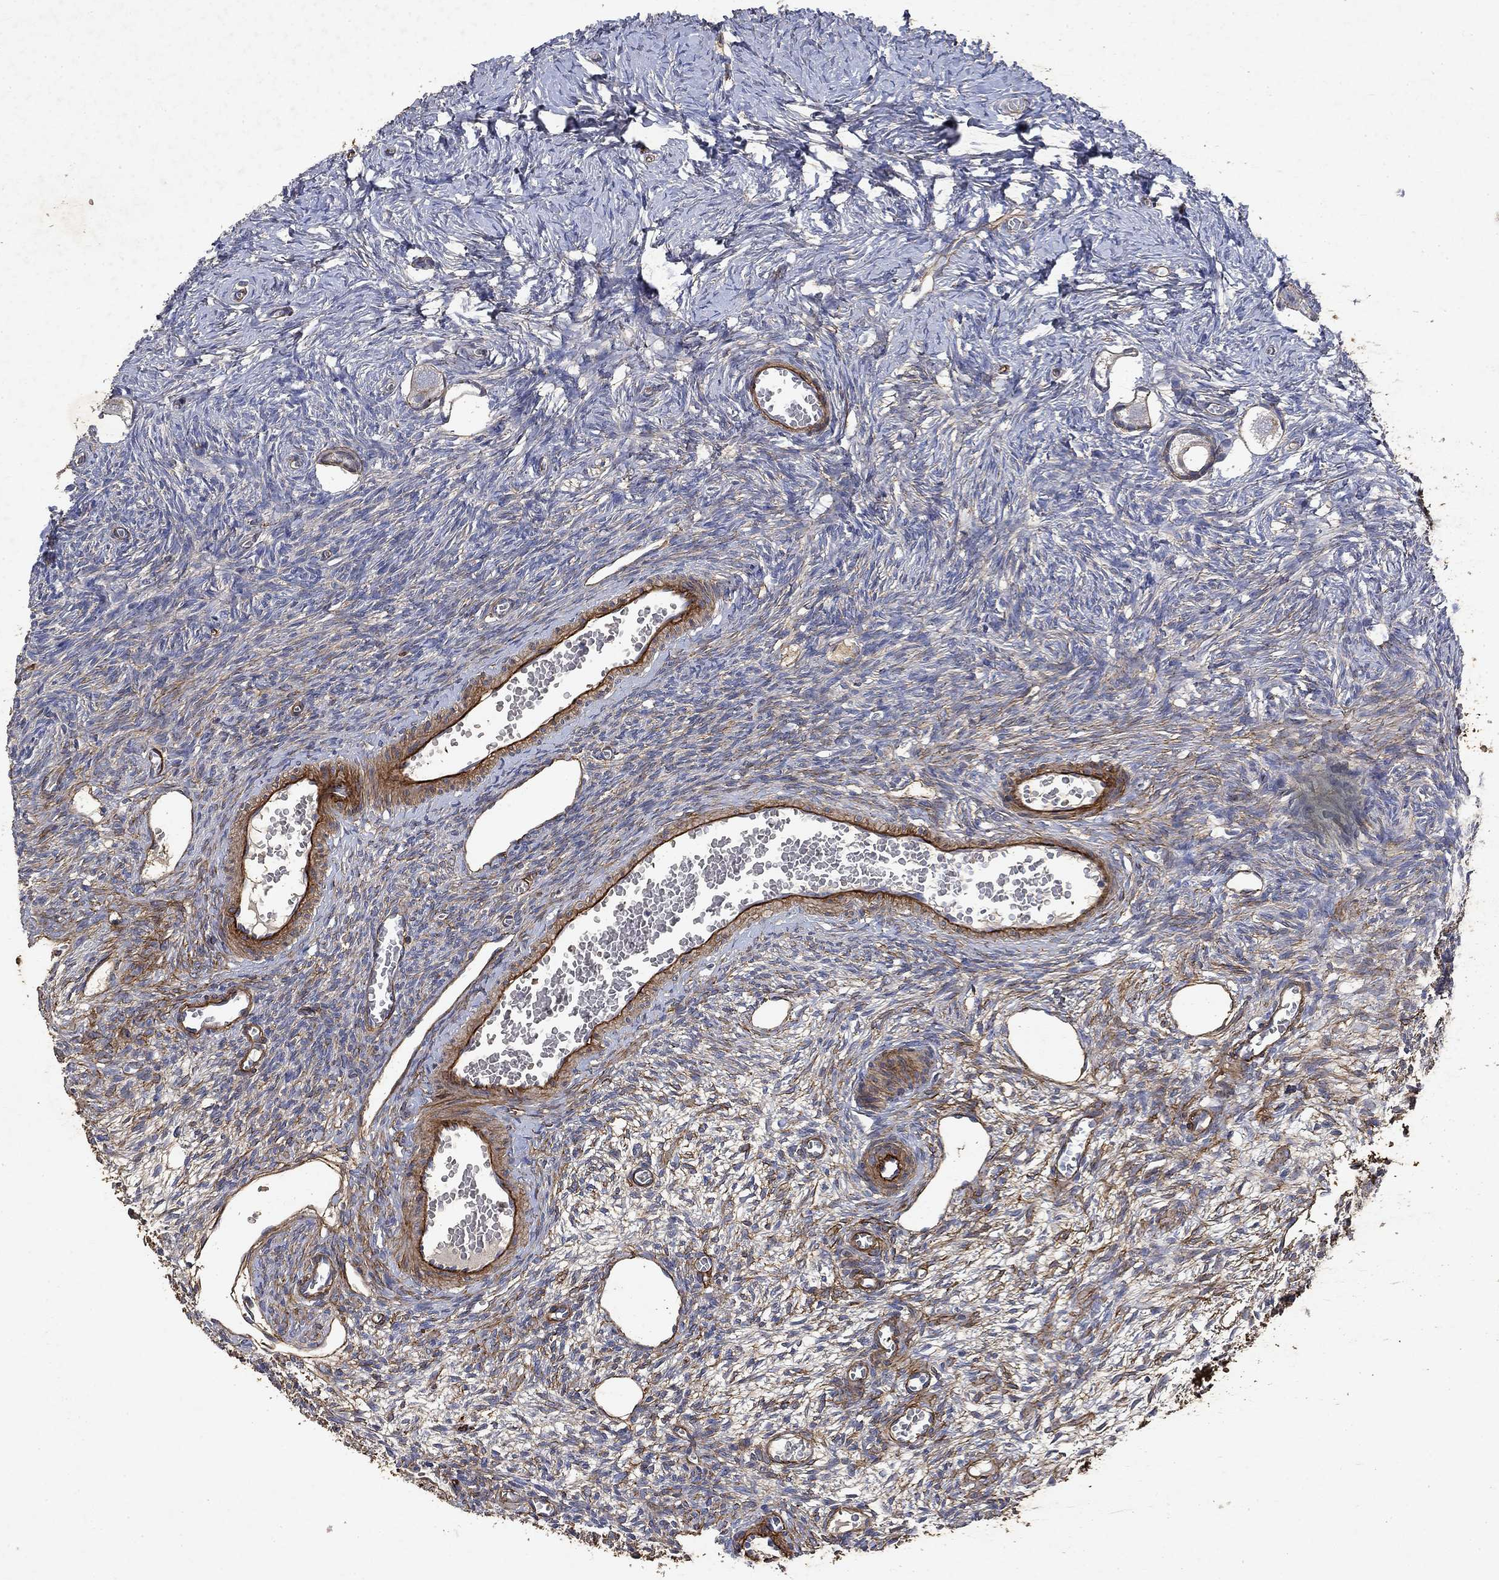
{"staining": {"intensity": "negative", "quantity": "none", "location": "none"}, "tissue": "ovary", "cell_type": "Follicle cells", "image_type": "normal", "snomed": [{"axis": "morphology", "description": "Normal tissue, NOS"}, {"axis": "topography", "description": "Ovary"}], "caption": "Immunohistochemical staining of benign ovary shows no significant staining in follicle cells. The staining was performed using DAB (3,3'-diaminobenzidine) to visualize the protein expression in brown, while the nuclei were stained in blue with hematoxylin (Magnification: 20x).", "gene": "COL4A2", "patient": {"sex": "female", "age": 27}}